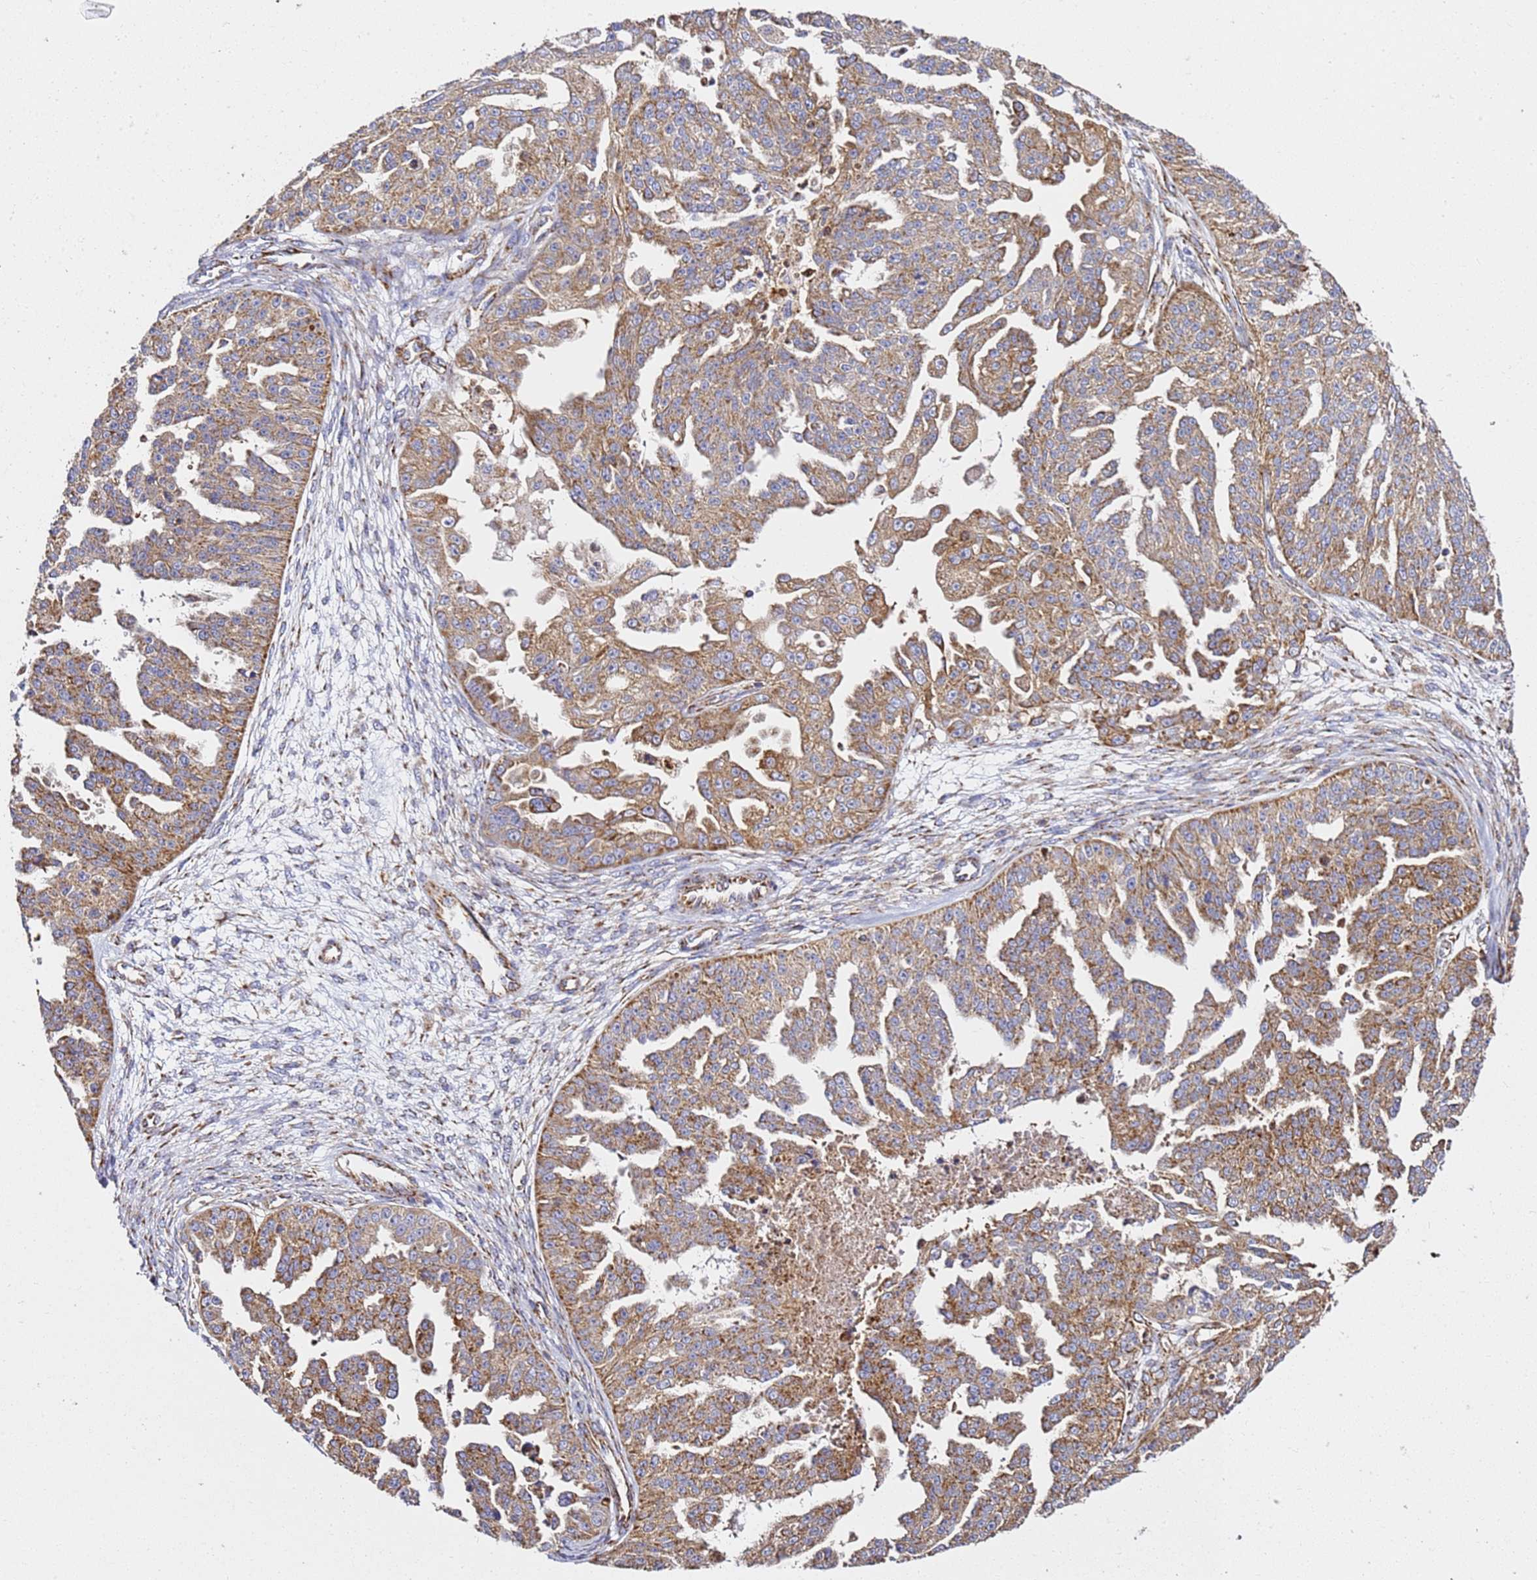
{"staining": {"intensity": "moderate", "quantity": ">75%", "location": "cytoplasmic/membranous"}, "tissue": "ovarian cancer", "cell_type": "Tumor cells", "image_type": "cancer", "snomed": [{"axis": "morphology", "description": "Cystadenocarcinoma, serous, NOS"}, {"axis": "topography", "description": "Ovary"}], "caption": "Protein staining of serous cystadenocarcinoma (ovarian) tissue shows moderate cytoplasmic/membranous positivity in approximately >75% of tumor cells.", "gene": "NDUFA3", "patient": {"sex": "female", "age": 58}}